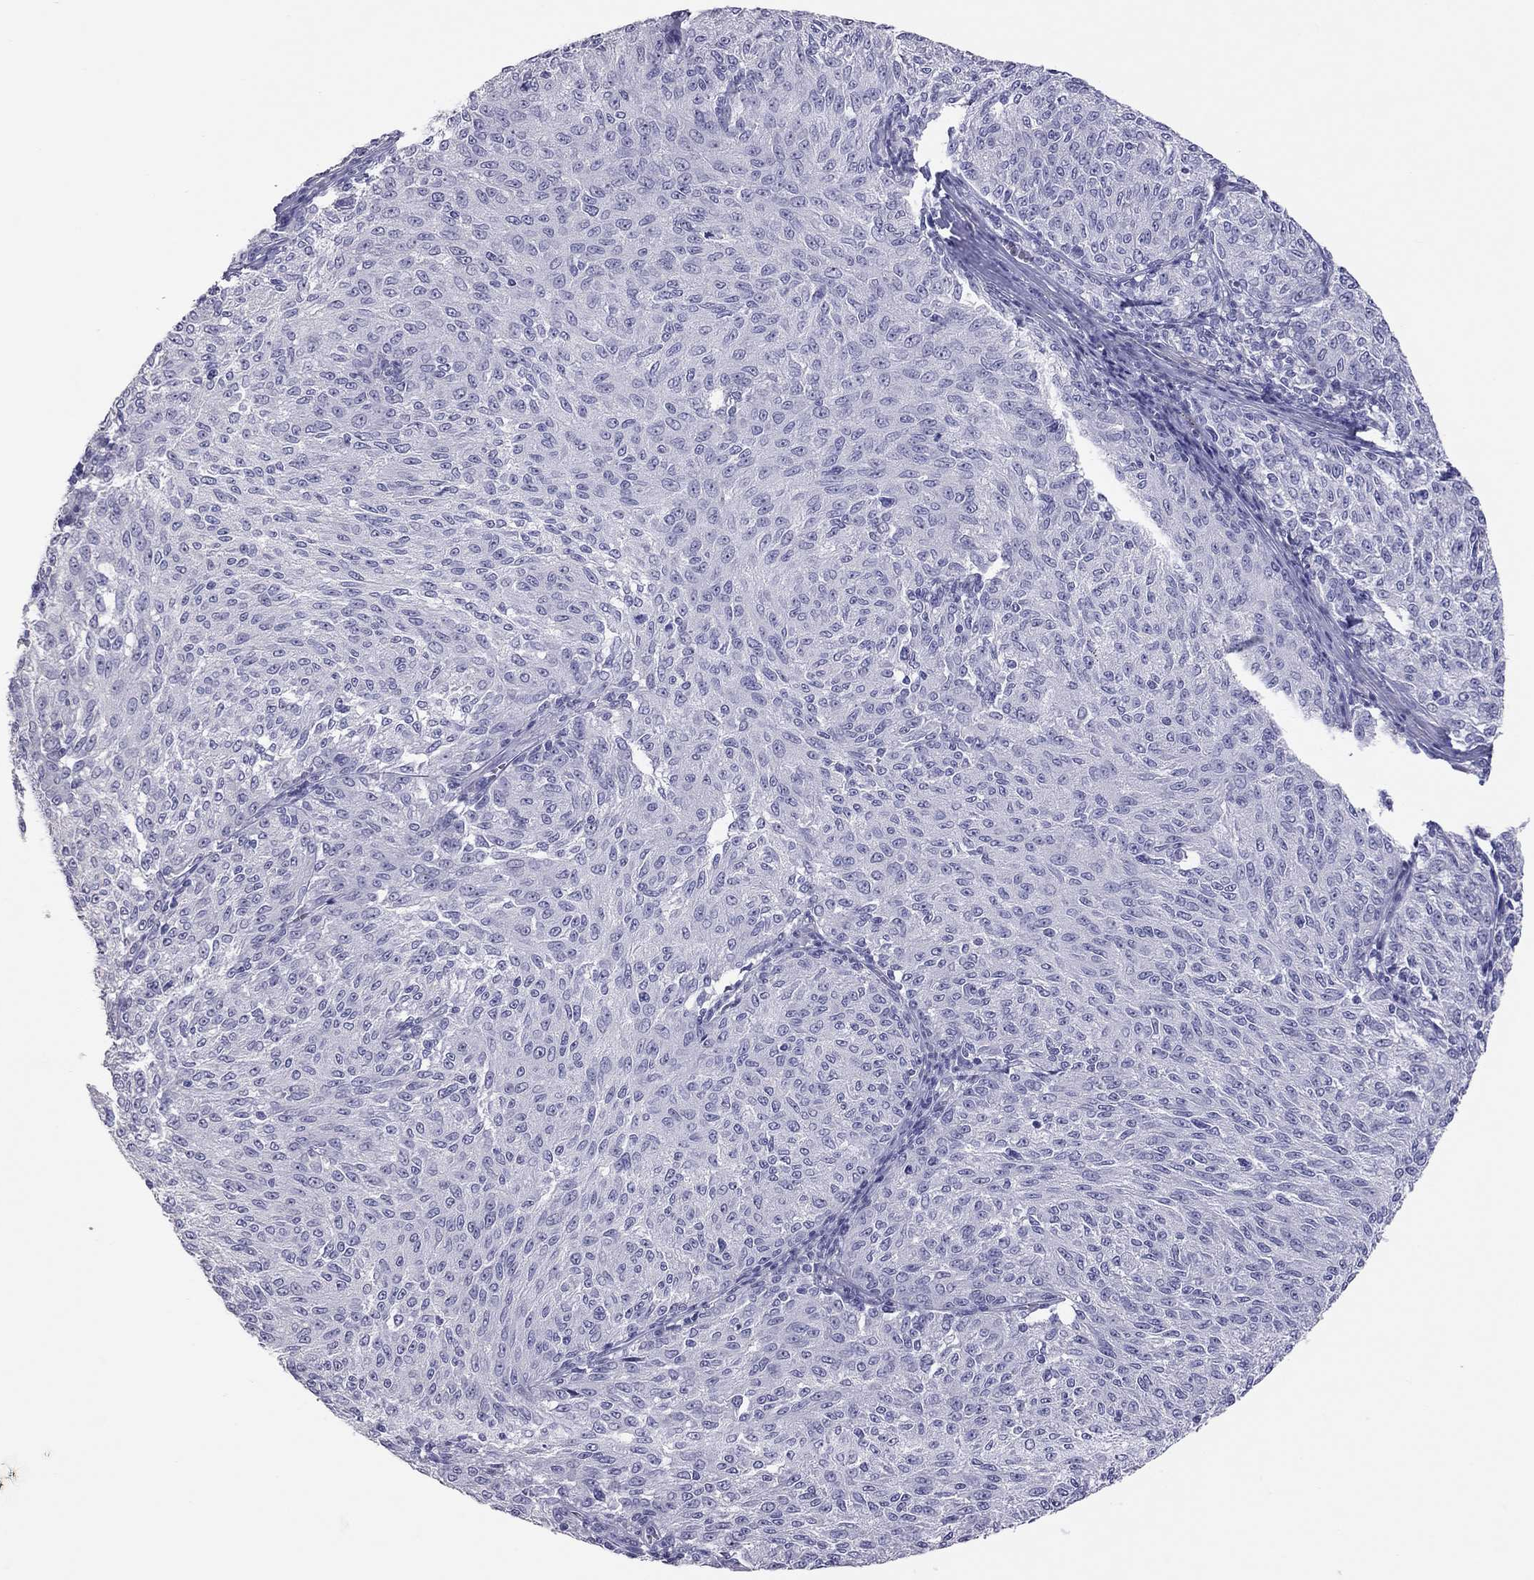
{"staining": {"intensity": "negative", "quantity": "none", "location": "none"}, "tissue": "melanoma", "cell_type": "Tumor cells", "image_type": "cancer", "snomed": [{"axis": "morphology", "description": "Malignant melanoma, NOS"}, {"axis": "topography", "description": "Skin"}], "caption": "Immunohistochemistry of human melanoma demonstrates no expression in tumor cells. (DAB IHC visualized using brightfield microscopy, high magnification).", "gene": "IL17REL", "patient": {"sex": "female", "age": 72}}